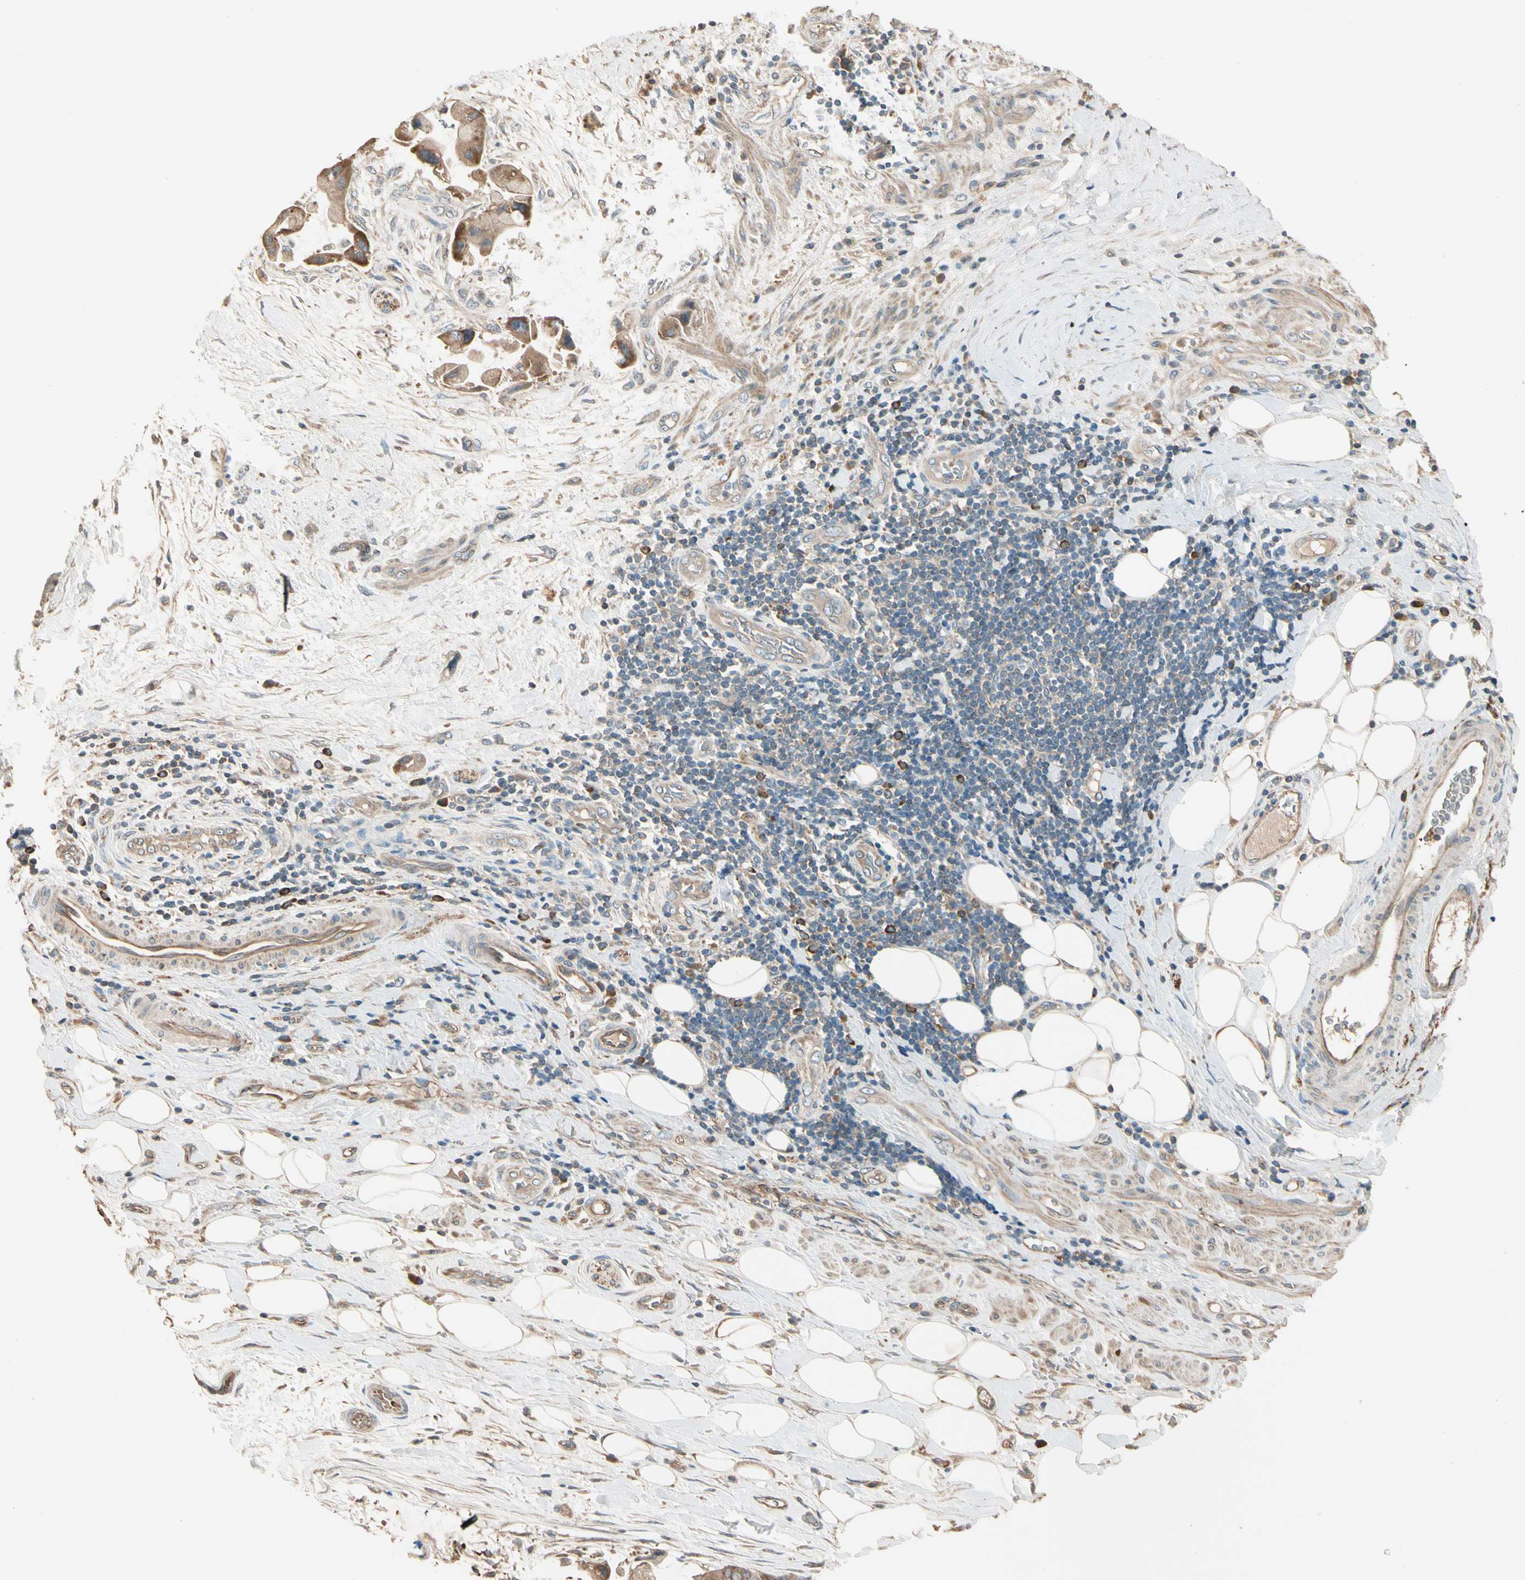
{"staining": {"intensity": "moderate", "quantity": ">75%", "location": "cytoplasmic/membranous"}, "tissue": "liver cancer", "cell_type": "Tumor cells", "image_type": "cancer", "snomed": [{"axis": "morphology", "description": "Normal tissue, NOS"}, {"axis": "morphology", "description": "Cholangiocarcinoma"}, {"axis": "topography", "description": "Liver"}, {"axis": "topography", "description": "Peripheral nerve tissue"}], "caption": "Liver cancer (cholangiocarcinoma) stained with DAB immunohistochemistry (IHC) shows medium levels of moderate cytoplasmic/membranous positivity in approximately >75% of tumor cells.", "gene": "TNFRSF21", "patient": {"sex": "male", "age": 50}}